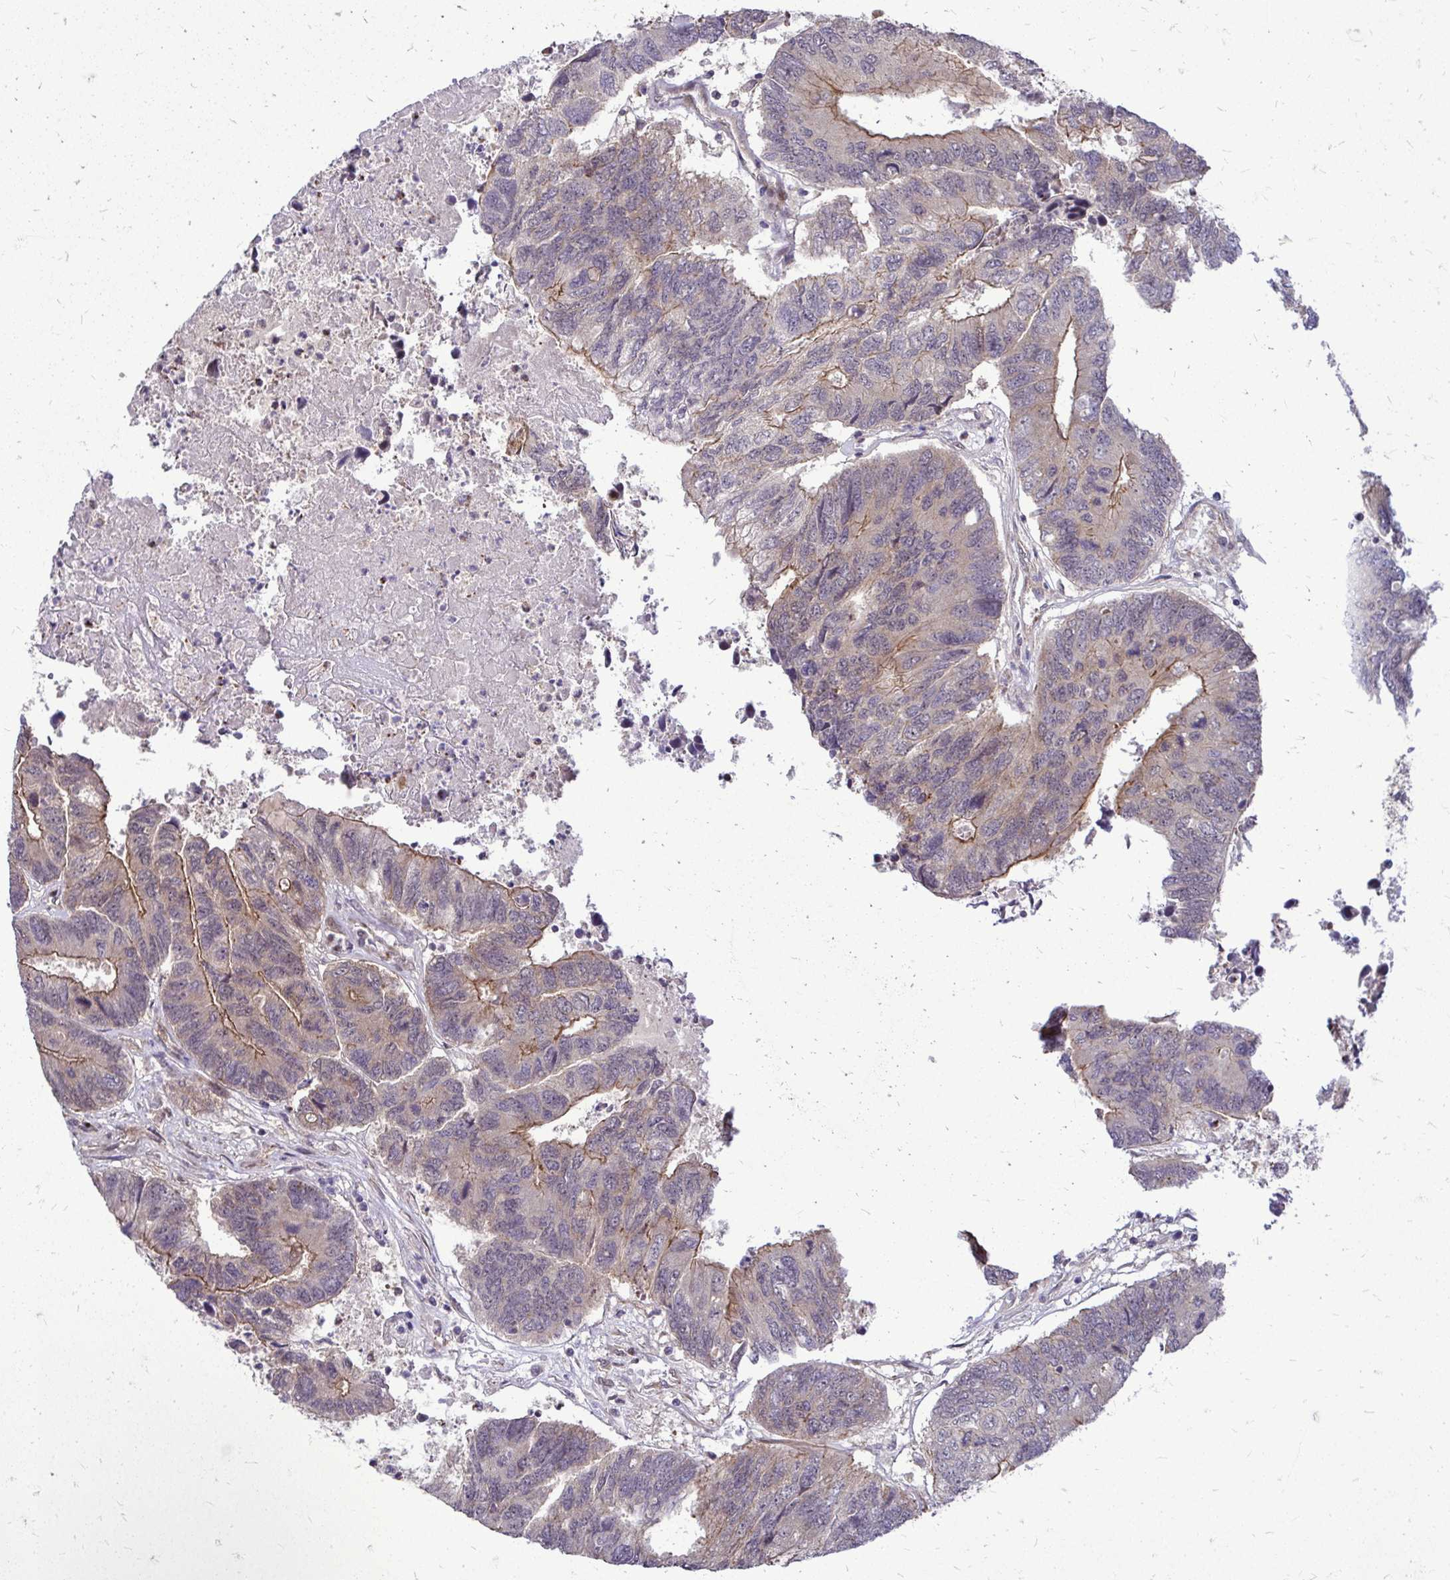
{"staining": {"intensity": "moderate", "quantity": "<25%", "location": "cytoplasmic/membranous"}, "tissue": "colorectal cancer", "cell_type": "Tumor cells", "image_type": "cancer", "snomed": [{"axis": "morphology", "description": "Adenocarcinoma, NOS"}, {"axis": "topography", "description": "Colon"}], "caption": "This histopathology image demonstrates immunohistochemistry (IHC) staining of colorectal adenocarcinoma, with low moderate cytoplasmic/membranous staining in approximately <25% of tumor cells.", "gene": "TRIP6", "patient": {"sex": "female", "age": 67}}